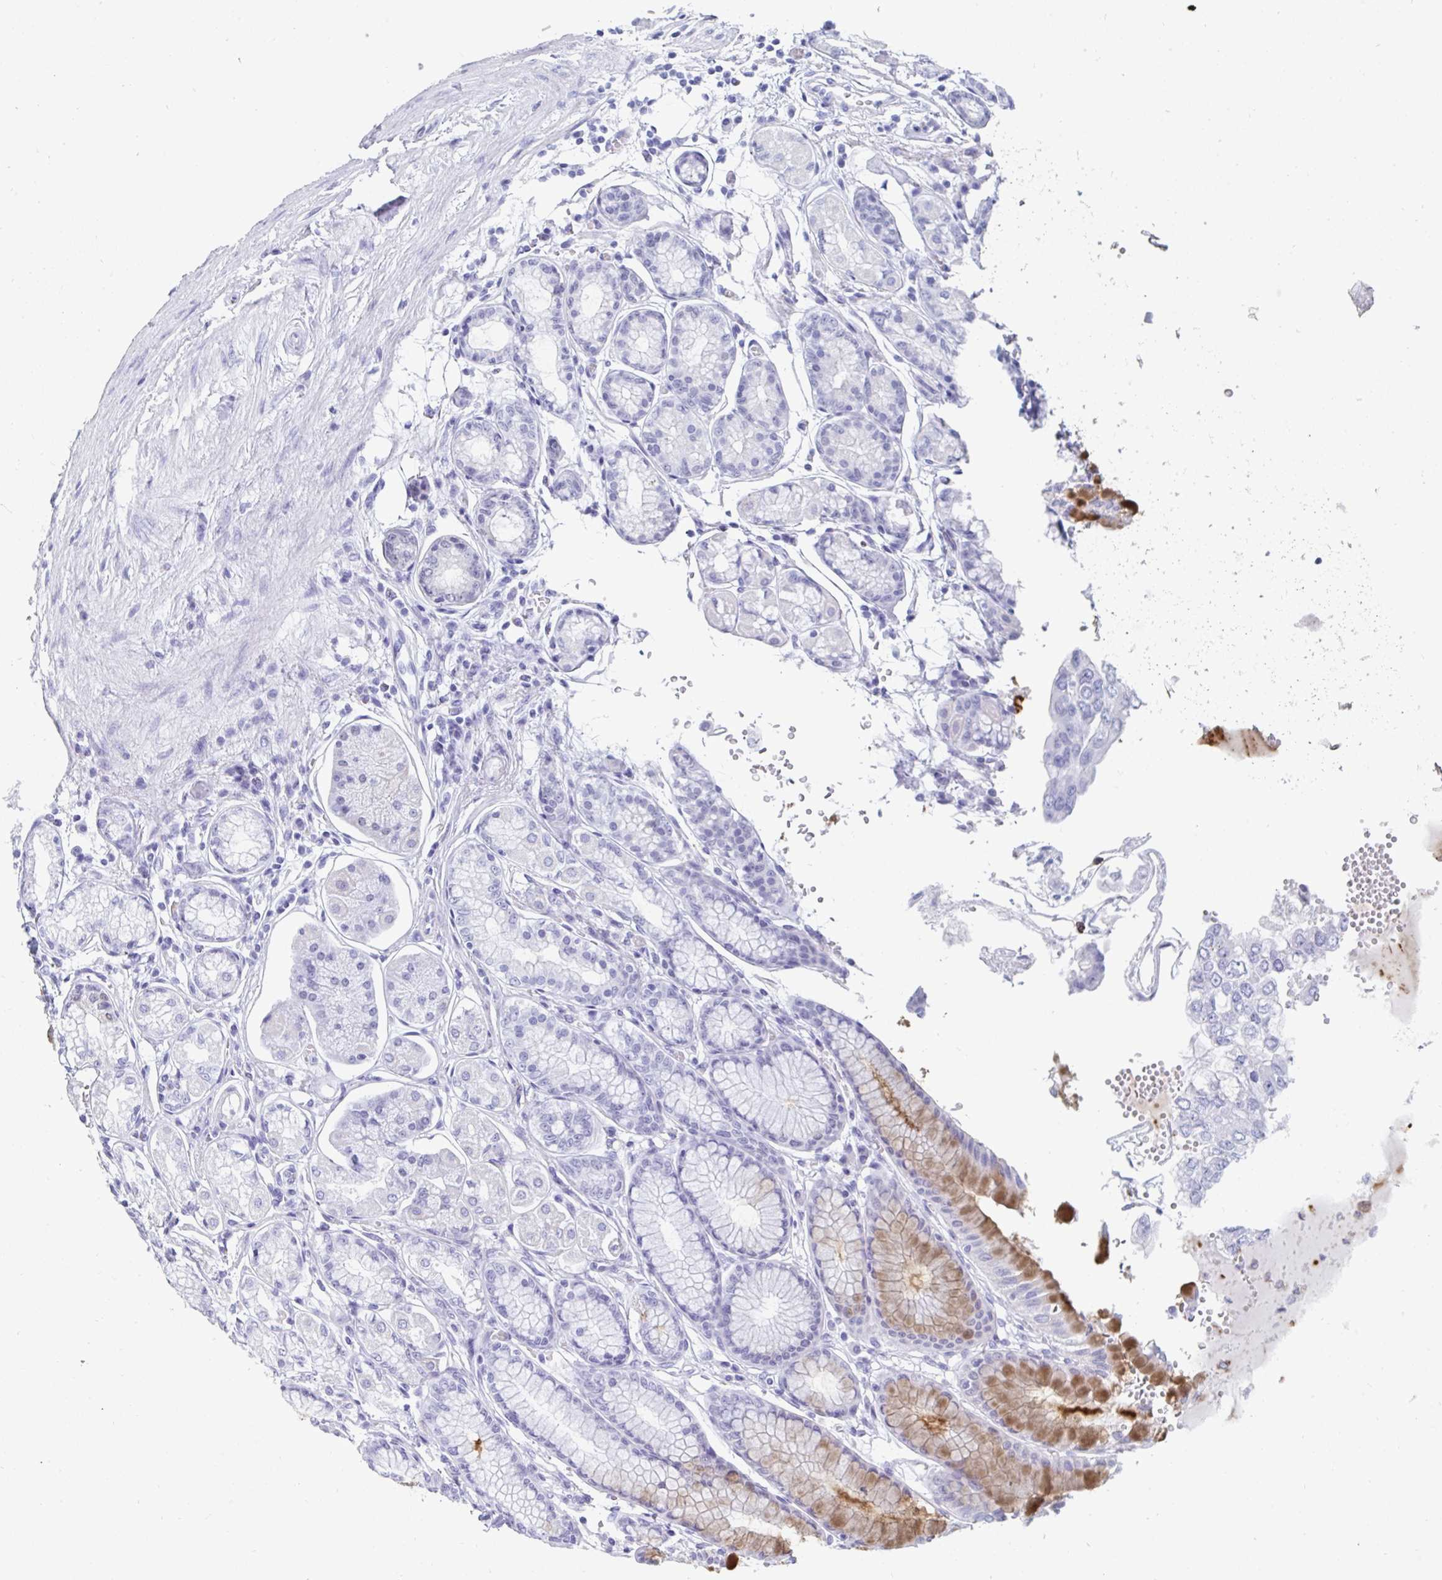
{"staining": {"intensity": "moderate", "quantity": "25%-75%", "location": "cytoplasmic/membranous"}, "tissue": "stomach", "cell_type": "Glandular cells", "image_type": "normal", "snomed": [{"axis": "morphology", "description": "Normal tissue, NOS"}, {"axis": "topography", "description": "Stomach"}, {"axis": "topography", "description": "Stomach, lower"}], "caption": "Glandular cells exhibit medium levels of moderate cytoplasmic/membranous expression in about 25%-75% of cells in benign human stomach. The protein of interest is shown in brown color, while the nuclei are stained blue.", "gene": "GKN2", "patient": {"sex": "male", "age": 76}}